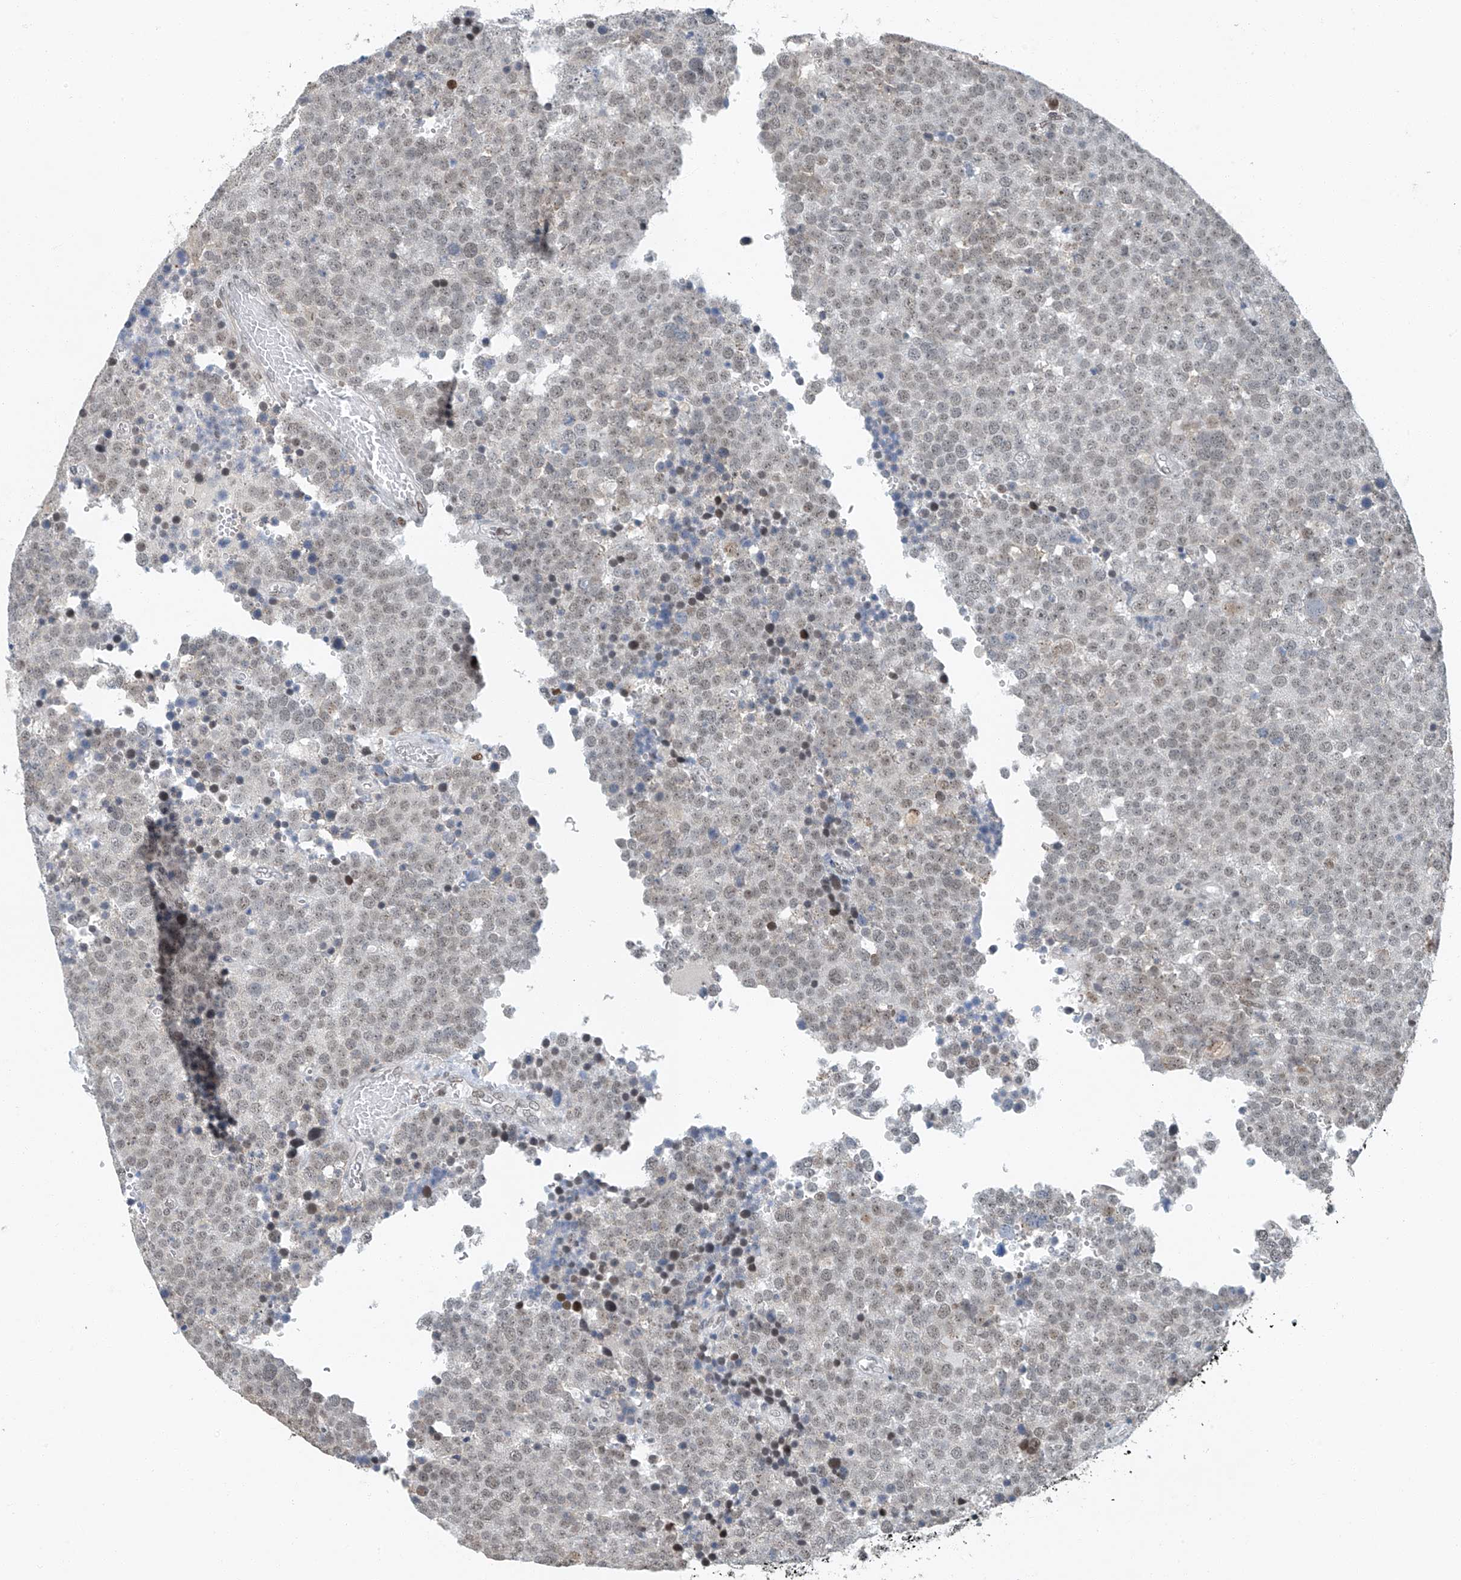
{"staining": {"intensity": "weak", "quantity": ">75%", "location": "nuclear"}, "tissue": "testis cancer", "cell_type": "Tumor cells", "image_type": "cancer", "snomed": [{"axis": "morphology", "description": "Seminoma, NOS"}, {"axis": "topography", "description": "Testis"}], "caption": "Immunohistochemistry (IHC) of testis cancer shows low levels of weak nuclear staining in about >75% of tumor cells.", "gene": "TAF8", "patient": {"sex": "male", "age": 71}}